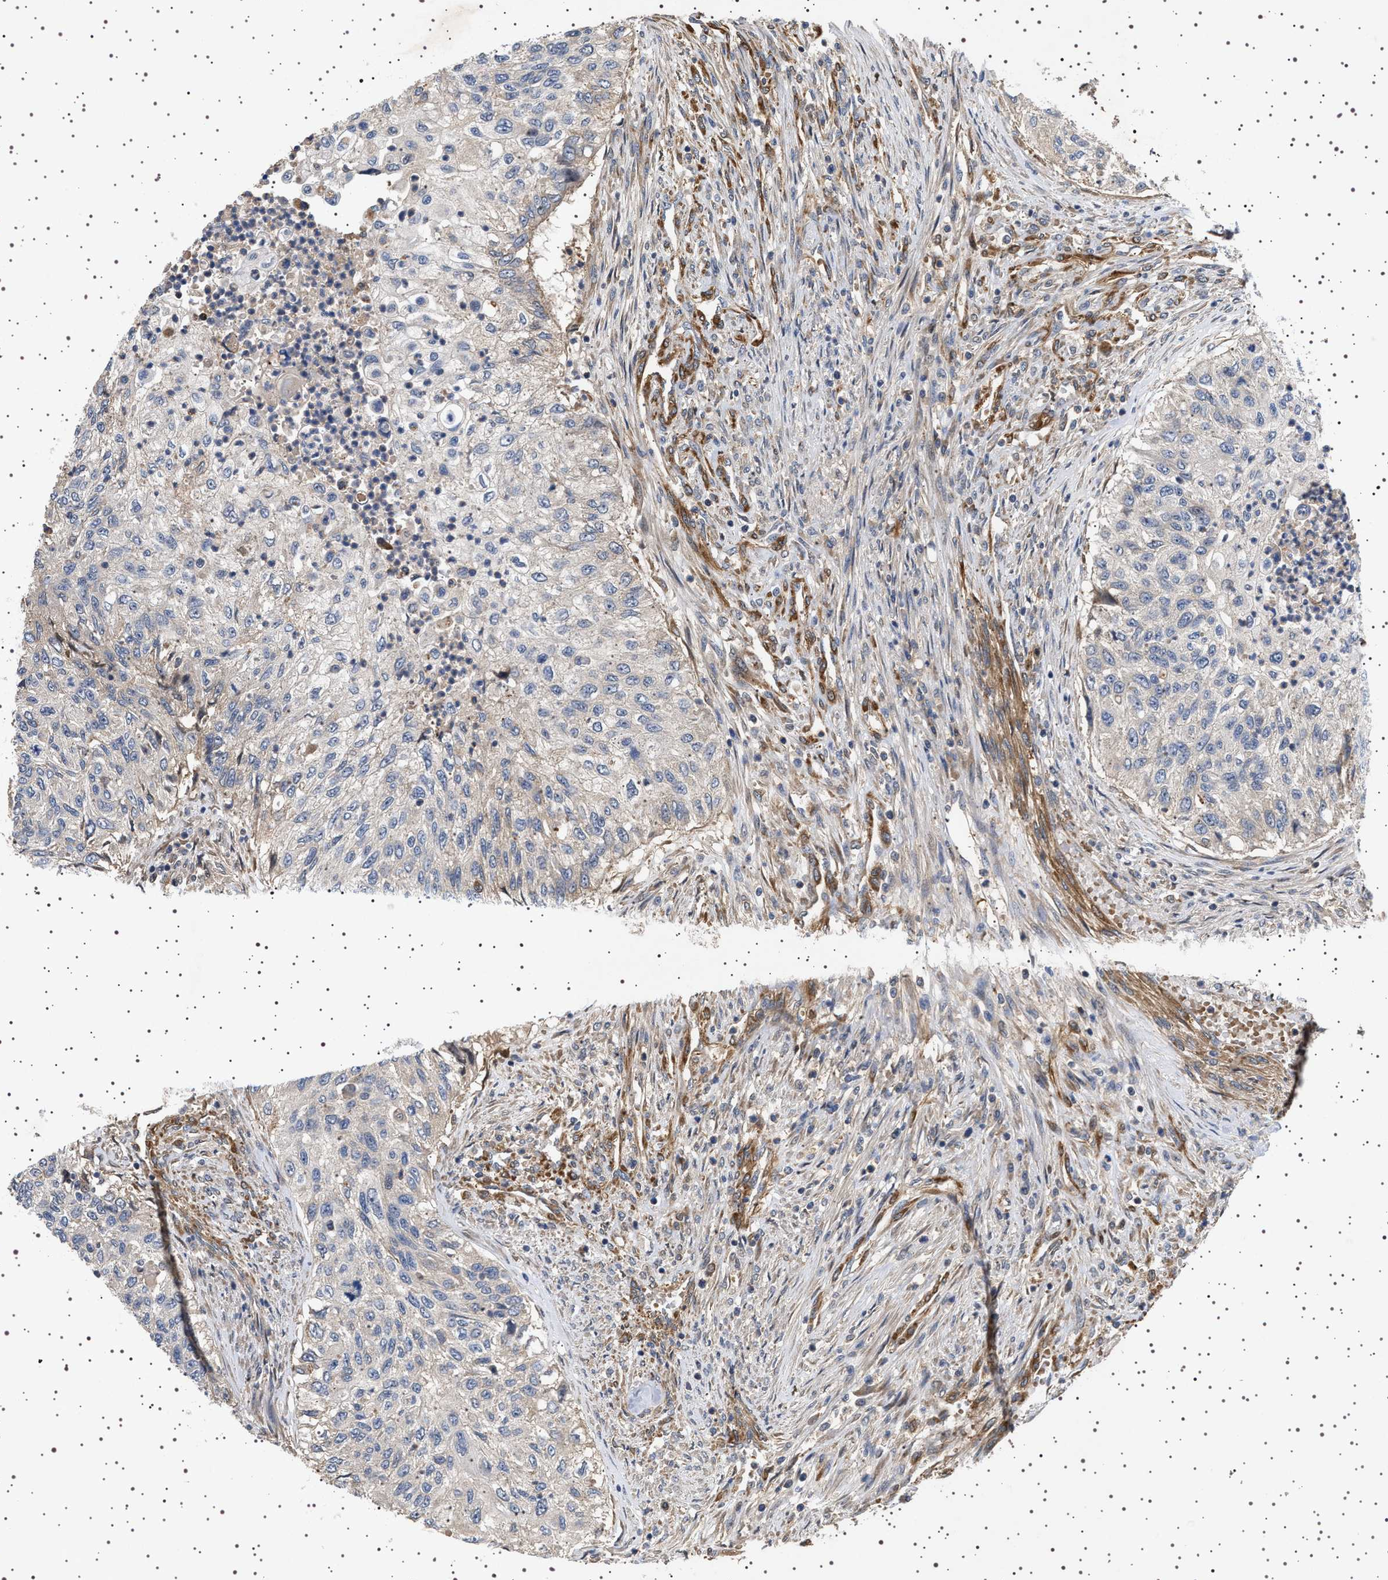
{"staining": {"intensity": "negative", "quantity": "none", "location": "none"}, "tissue": "urothelial cancer", "cell_type": "Tumor cells", "image_type": "cancer", "snomed": [{"axis": "morphology", "description": "Urothelial carcinoma, High grade"}, {"axis": "topography", "description": "Urinary bladder"}], "caption": "High power microscopy histopathology image of an immunohistochemistry photomicrograph of urothelial cancer, revealing no significant expression in tumor cells.", "gene": "GUCY1B1", "patient": {"sex": "female", "age": 60}}